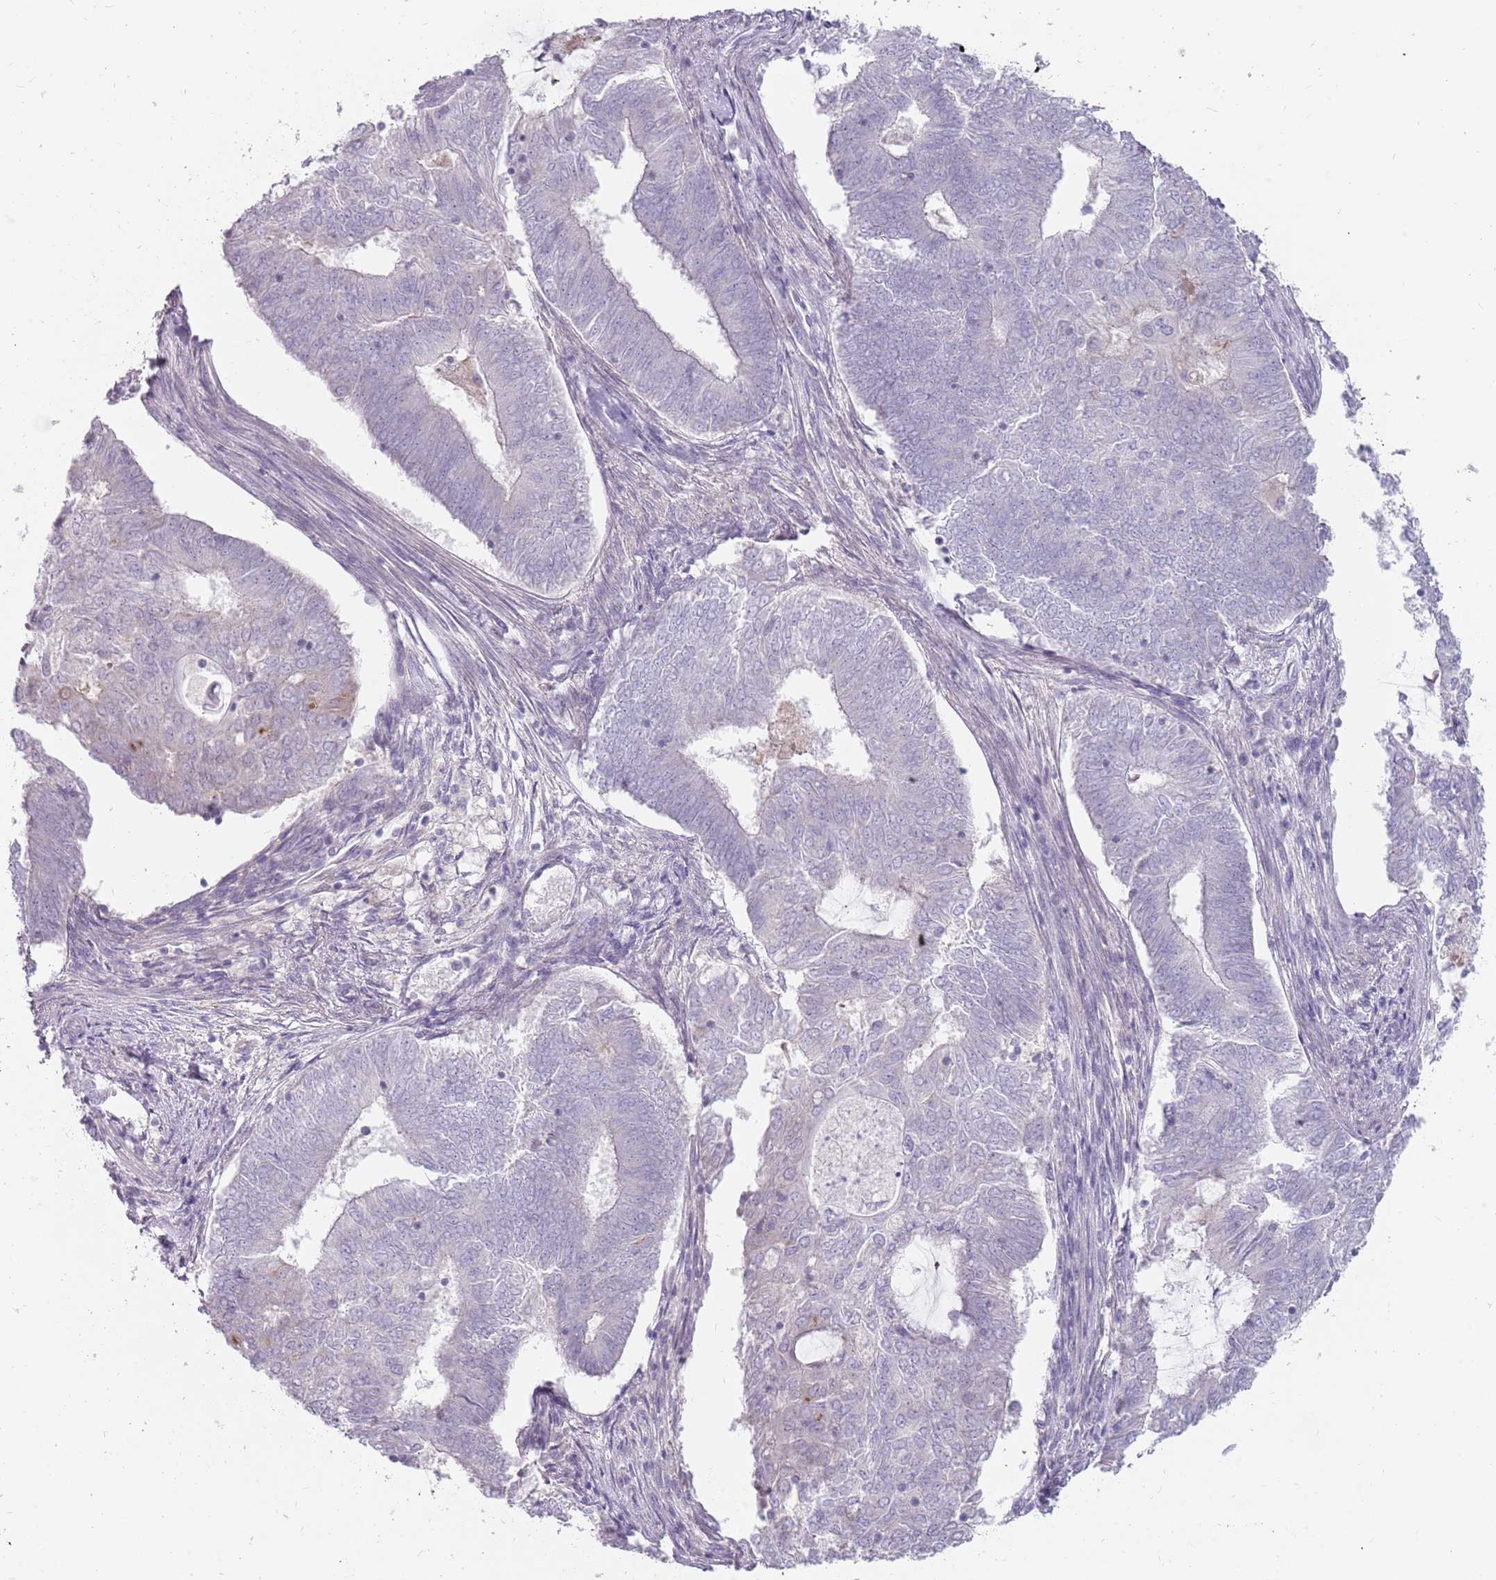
{"staining": {"intensity": "negative", "quantity": "none", "location": "none"}, "tissue": "endometrial cancer", "cell_type": "Tumor cells", "image_type": "cancer", "snomed": [{"axis": "morphology", "description": "Adenocarcinoma, NOS"}, {"axis": "topography", "description": "Endometrium"}], "caption": "The image shows no staining of tumor cells in endometrial cancer (adenocarcinoma).", "gene": "DDX4", "patient": {"sex": "female", "age": 62}}